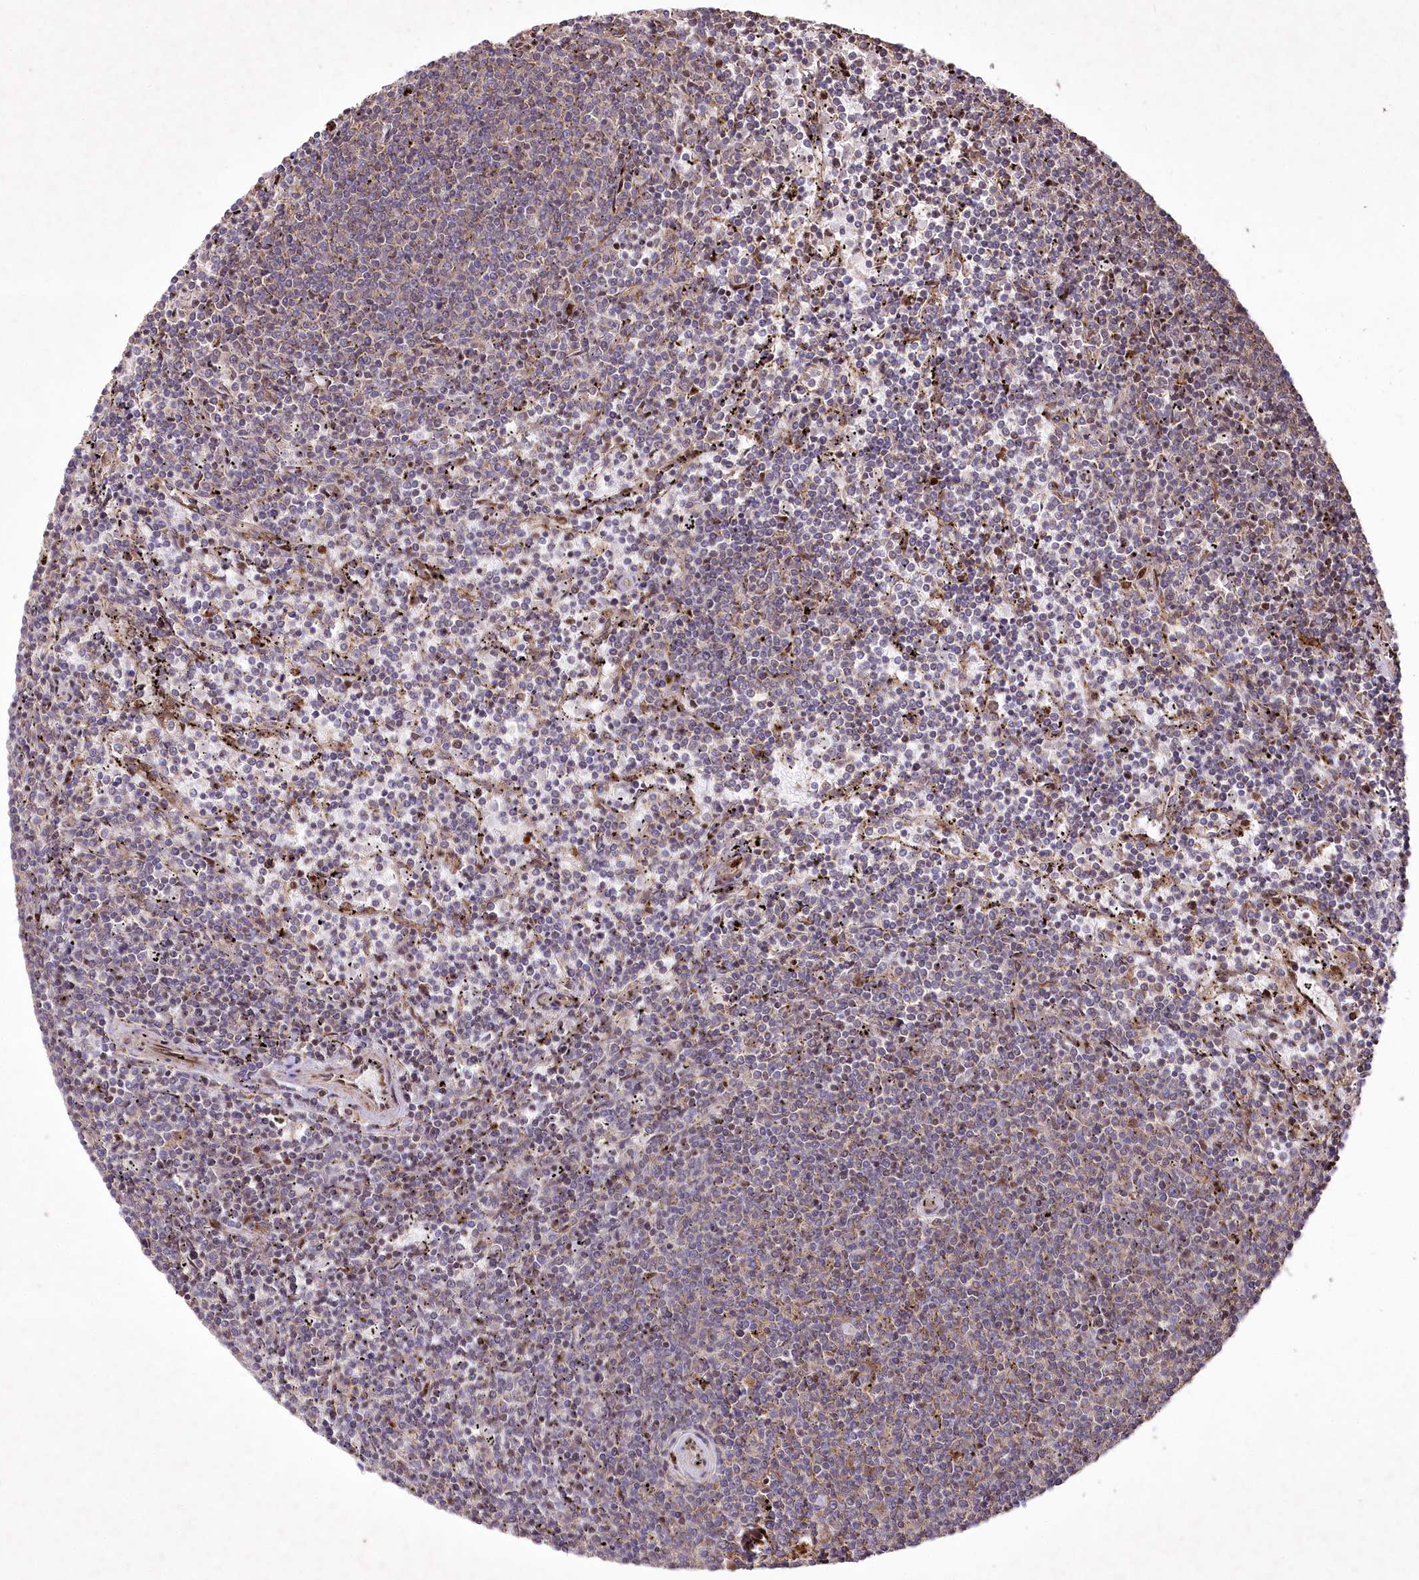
{"staining": {"intensity": "weak", "quantity": "<25%", "location": "cytoplasmic/membranous"}, "tissue": "lymphoma", "cell_type": "Tumor cells", "image_type": "cancer", "snomed": [{"axis": "morphology", "description": "Malignant lymphoma, non-Hodgkin's type, Low grade"}, {"axis": "topography", "description": "Spleen"}], "caption": "This is an IHC micrograph of lymphoma. There is no expression in tumor cells.", "gene": "PSTK", "patient": {"sex": "female", "age": 50}}